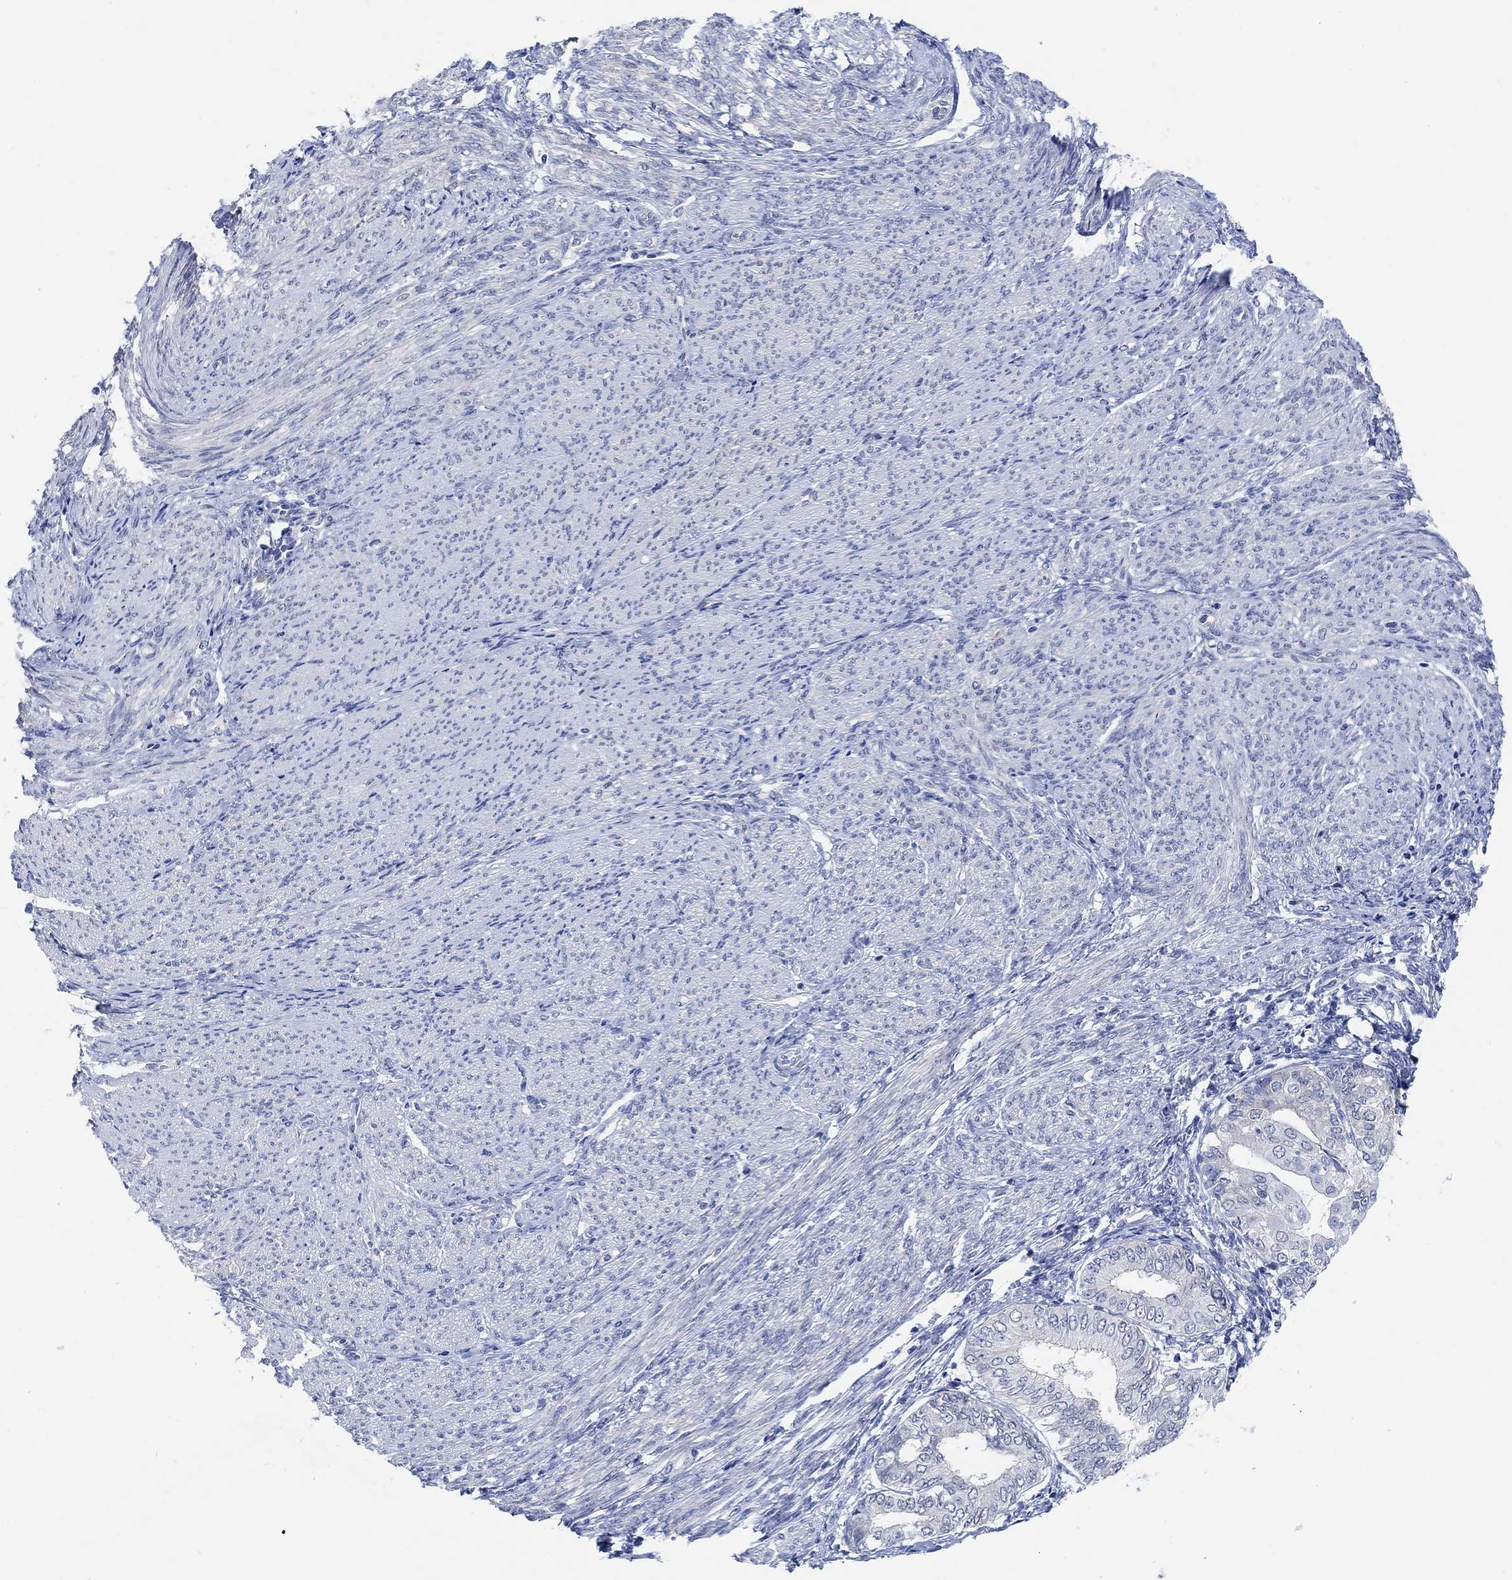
{"staining": {"intensity": "negative", "quantity": "none", "location": "none"}, "tissue": "endometrial cancer", "cell_type": "Tumor cells", "image_type": "cancer", "snomed": [{"axis": "morphology", "description": "Adenocarcinoma, NOS"}, {"axis": "topography", "description": "Endometrium"}], "caption": "Tumor cells are negative for brown protein staining in endometrial cancer (adenocarcinoma).", "gene": "RIMS1", "patient": {"sex": "female", "age": 68}}